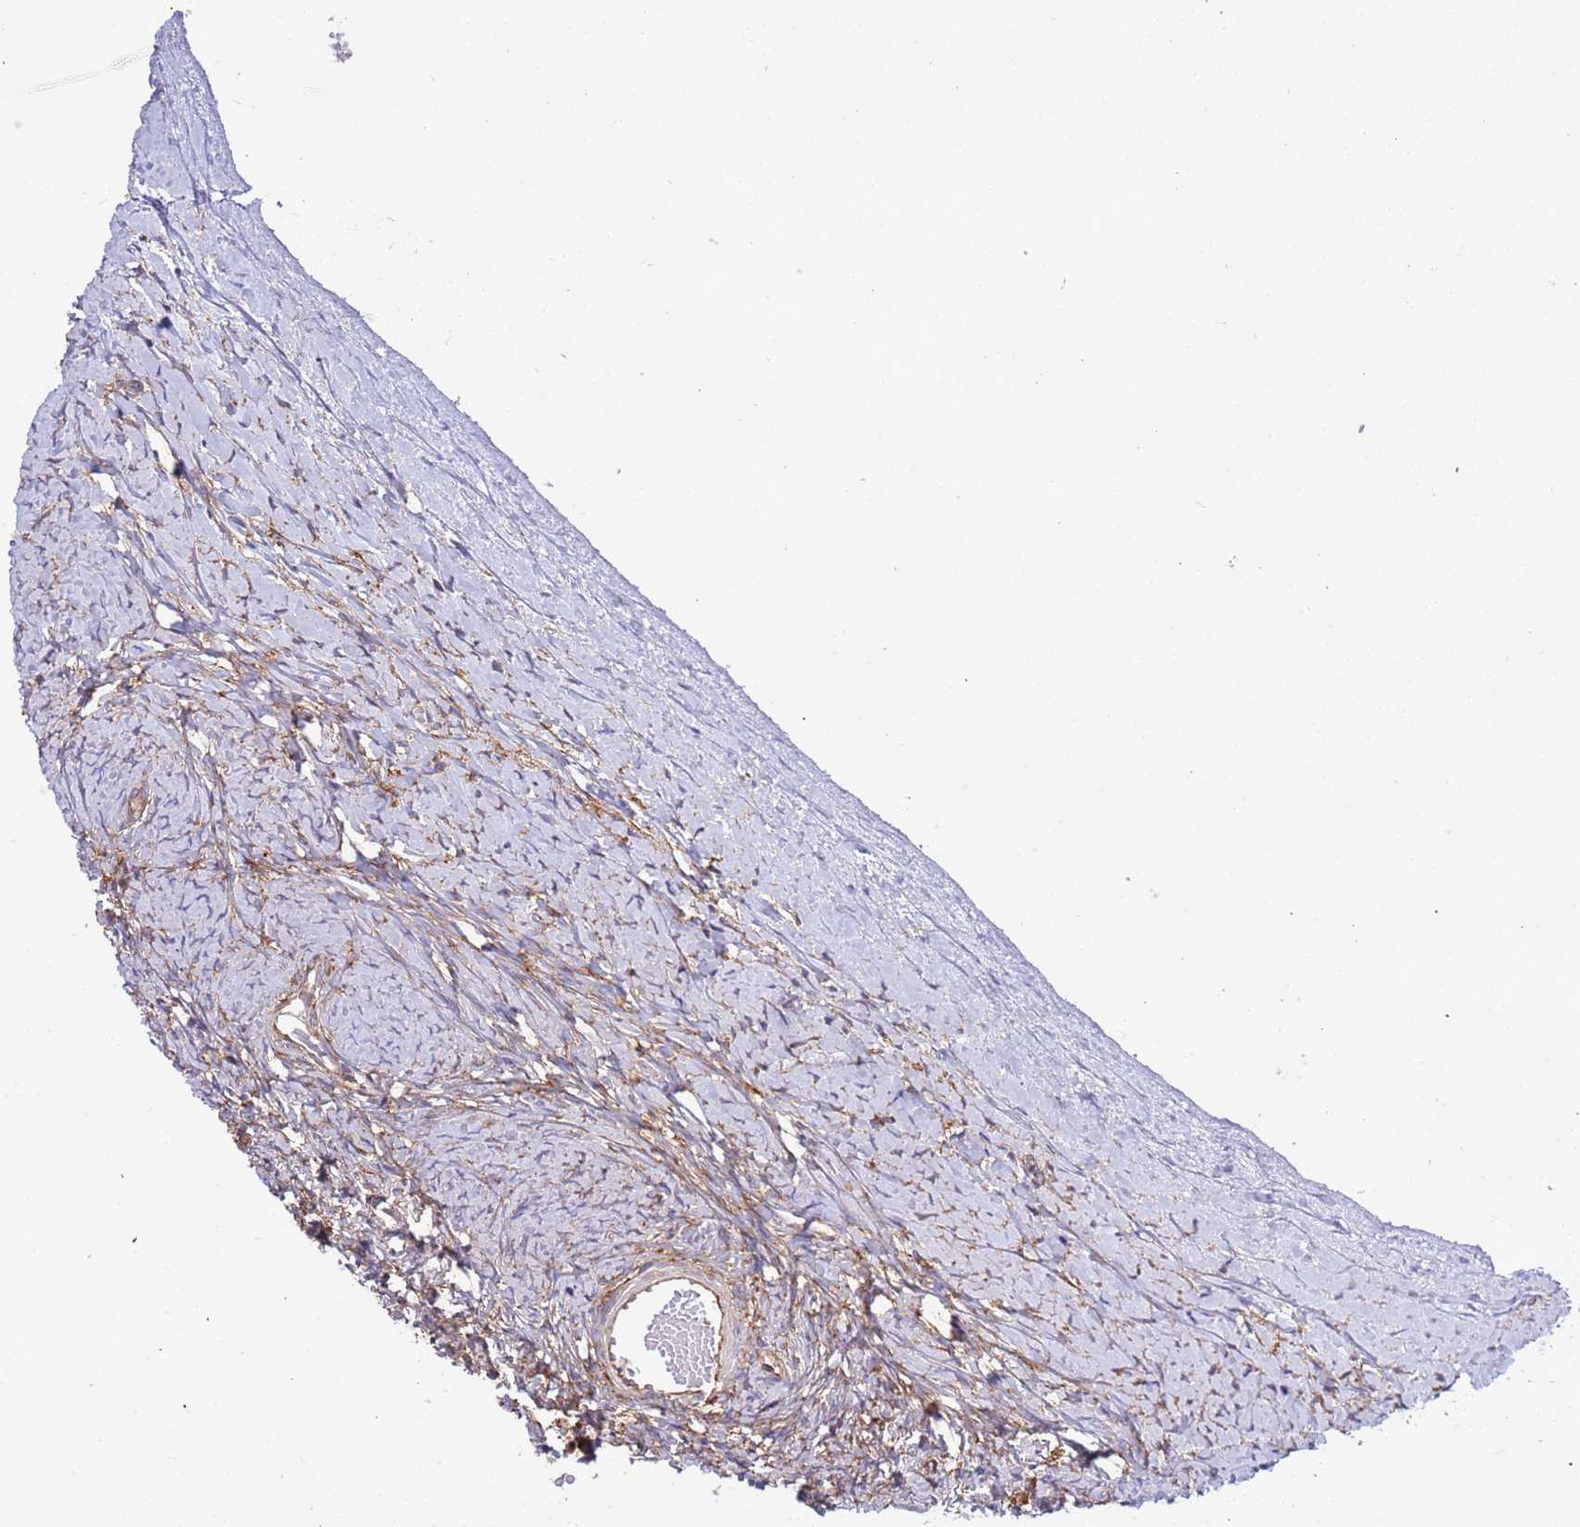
{"staining": {"intensity": "weak", "quantity": ">75%", "location": "cytoplasmic/membranous"}, "tissue": "ovary", "cell_type": "Ovarian stroma cells", "image_type": "normal", "snomed": [{"axis": "morphology", "description": "Normal tissue, NOS"}, {"axis": "morphology", "description": "Developmental malformation"}, {"axis": "topography", "description": "Ovary"}], "caption": "Immunohistochemical staining of normal human ovary exhibits >75% levels of weak cytoplasmic/membranous protein positivity in about >75% of ovarian stroma cells.", "gene": "RPL36", "patient": {"sex": "female", "age": 39}}